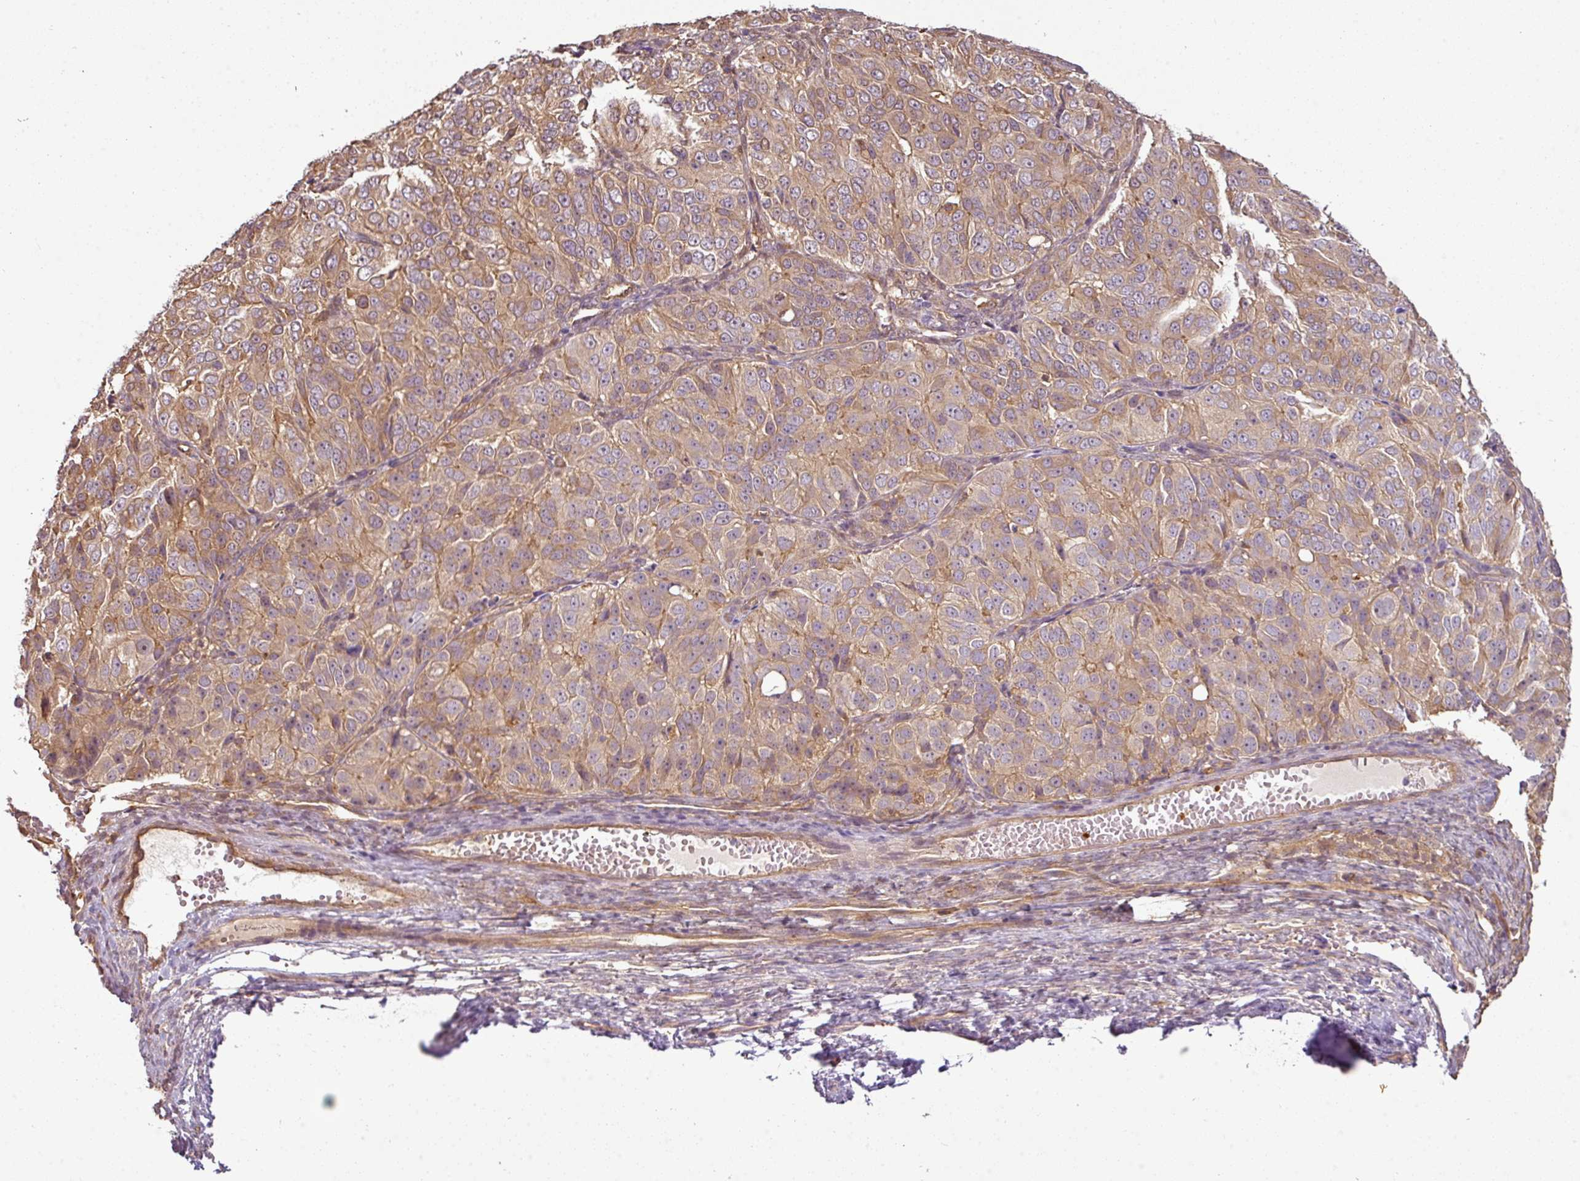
{"staining": {"intensity": "weak", "quantity": "25%-75%", "location": "cytoplasmic/membranous"}, "tissue": "ovarian cancer", "cell_type": "Tumor cells", "image_type": "cancer", "snomed": [{"axis": "morphology", "description": "Carcinoma, endometroid"}, {"axis": "topography", "description": "Ovary"}], "caption": "Weak cytoplasmic/membranous protein staining is identified in about 25%-75% of tumor cells in ovarian endometroid carcinoma. Nuclei are stained in blue.", "gene": "ANKRD18A", "patient": {"sex": "female", "age": 51}}